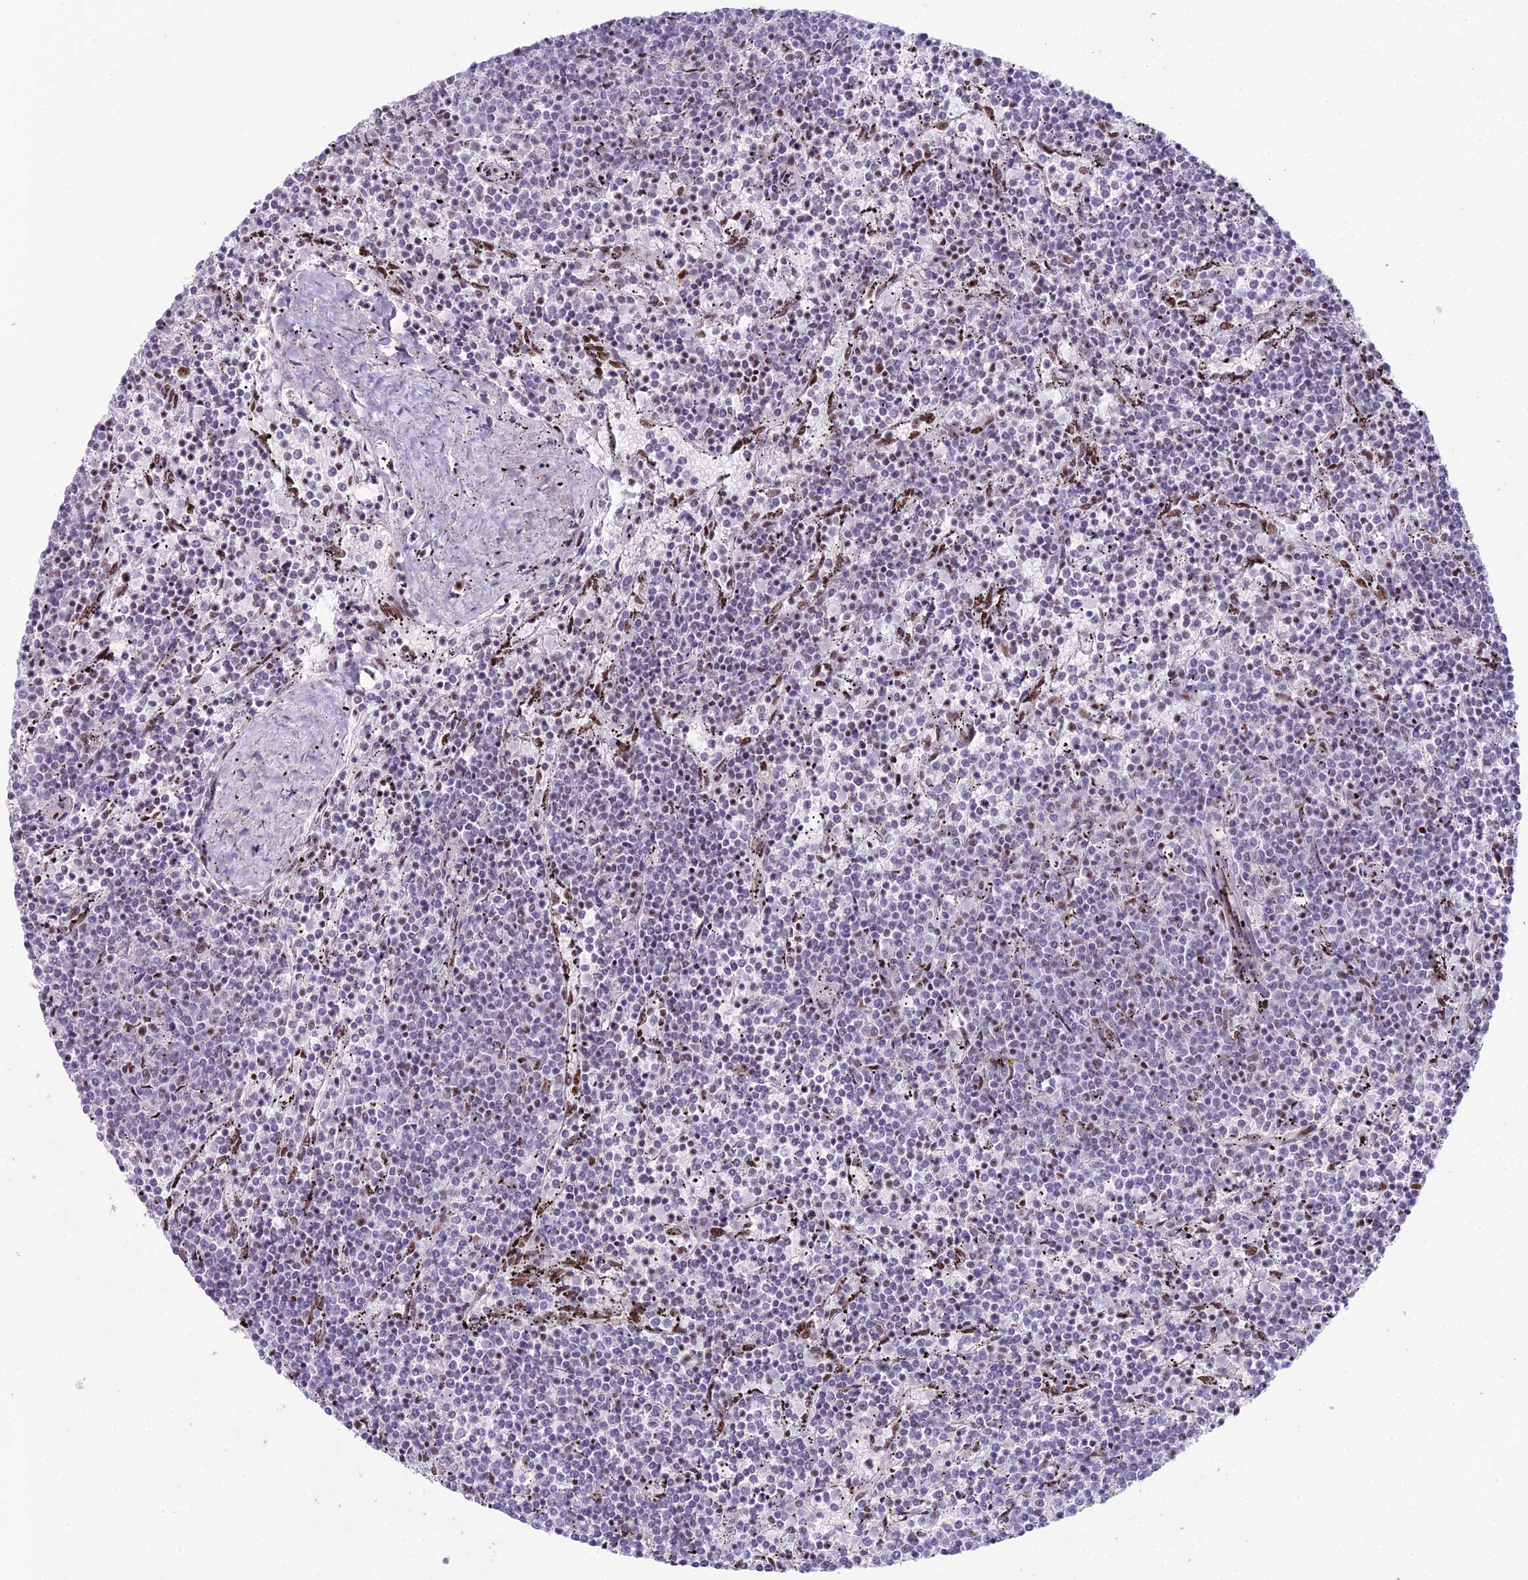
{"staining": {"intensity": "negative", "quantity": "none", "location": "none"}, "tissue": "lymphoma", "cell_type": "Tumor cells", "image_type": "cancer", "snomed": [{"axis": "morphology", "description": "Malignant lymphoma, non-Hodgkin's type, Low grade"}, {"axis": "topography", "description": "Spleen"}], "caption": "High magnification brightfield microscopy of lymphoma stained with DAB (3,3'-diaminobenzidine) (brown) and counterstained with hematoxylin (blue): tumor cells show no significant expression. The staining is performed using DAB (3,3'-diaminobenzidine) brown chromogen with nuclei counter-stained in using hematoxylin.", "gene": "RNPS1", "patient": {"sex": "female", "age": 50}}